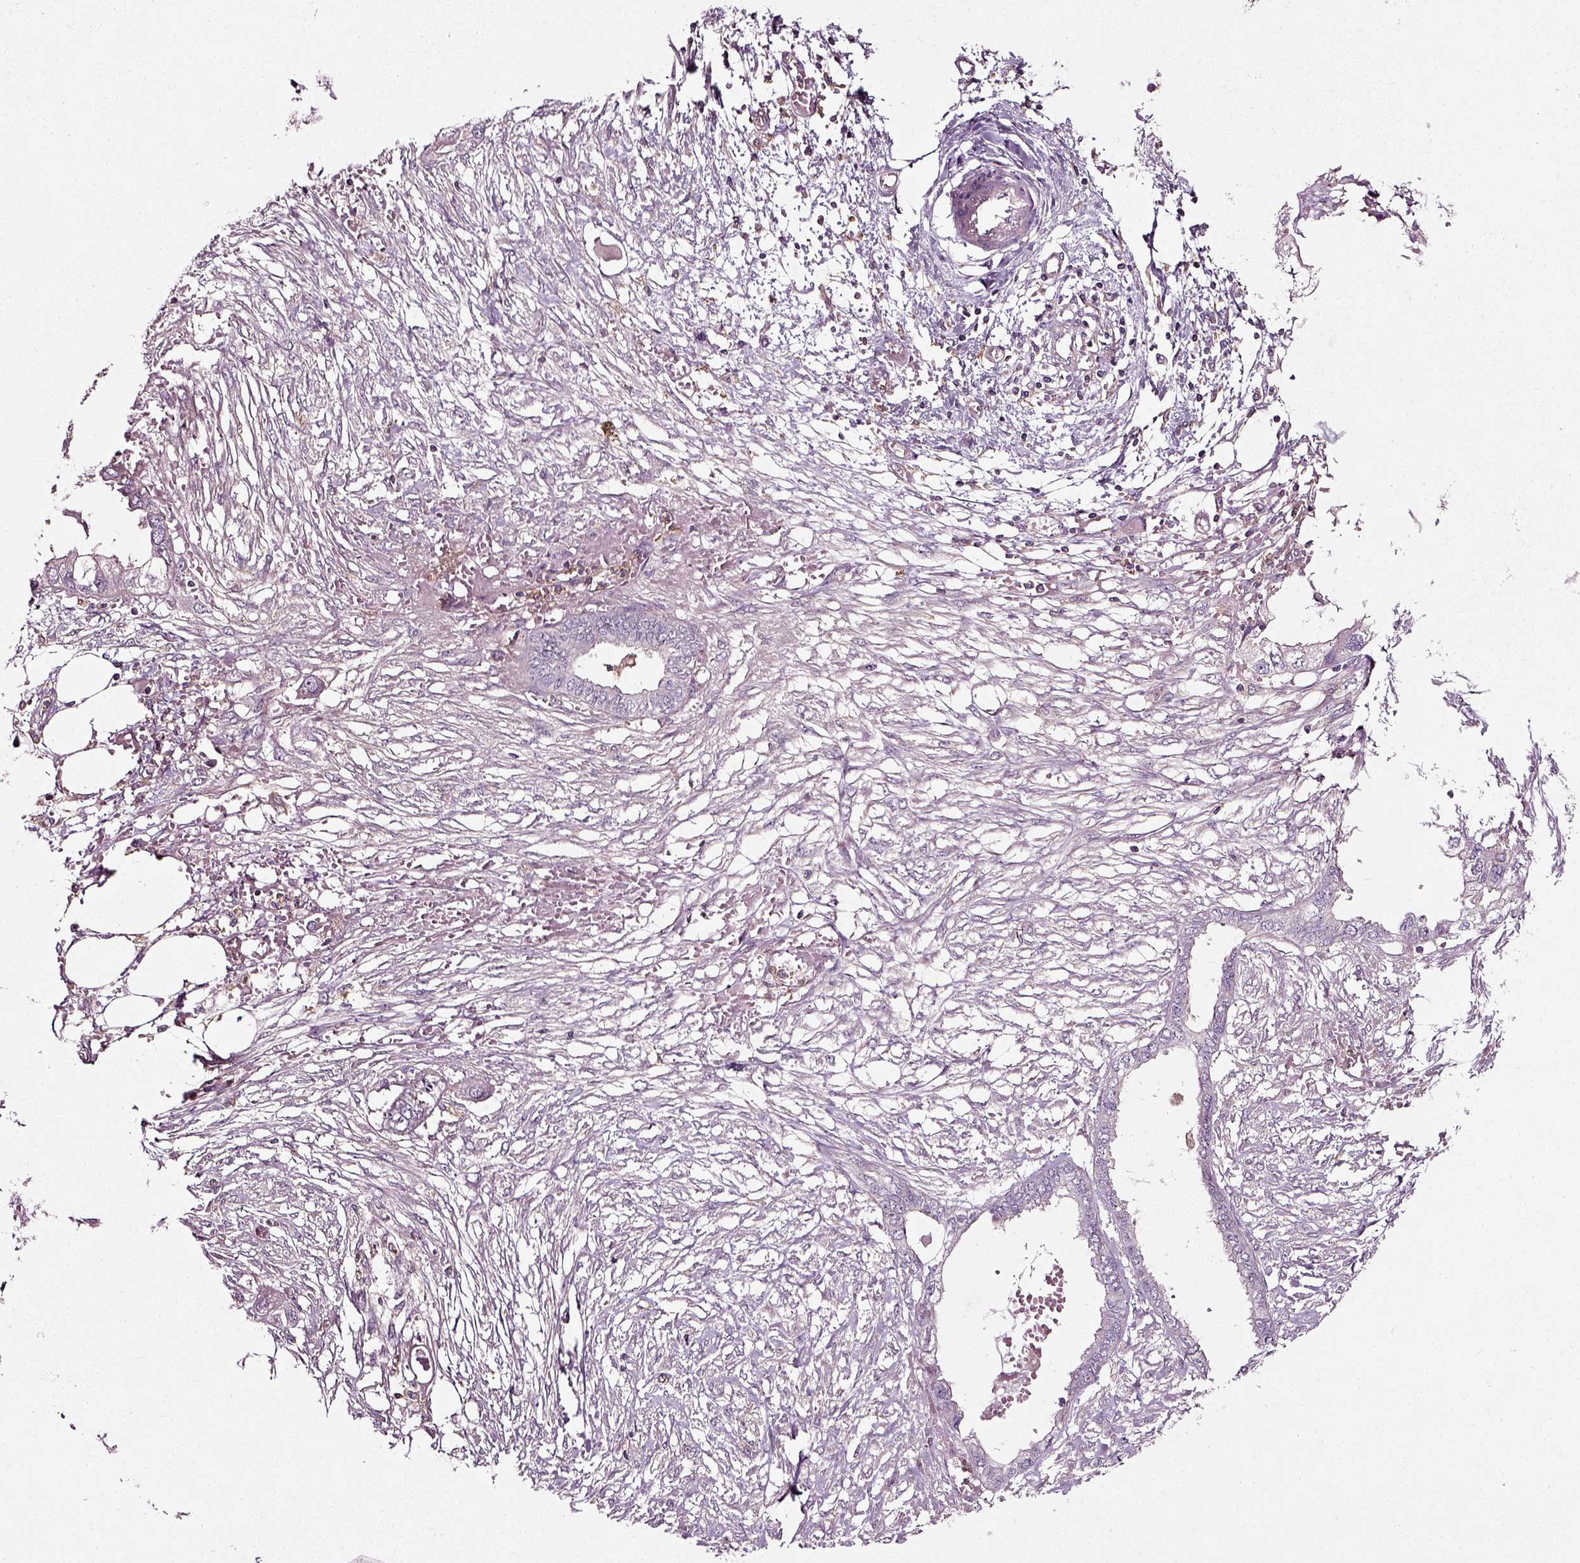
{"staining": {"intensity": "negative", "quantity": "none", "location": "none"}, "tissue": "endometrial cancer", "cell_type": "Tumor cells", "image_type": "cancer", "snomed": [{"axis": "morphology", "description": "Adenocarcinoma, NOS"}, {"axis": "morphology", "description": "Adenocarcinoma, metastatic, NOS"}, {"axis": "topography", "description": "Adipose tissue"}, {"axis": "topography", "description": "Endometrium"}], "caption": "This is an immunohistochemistry (IHC) histopathology image of endometrial cancer. There is no expression in tumor cells.", "gene": "RHOF", "patient": {"sex": "female", "age": 67}}